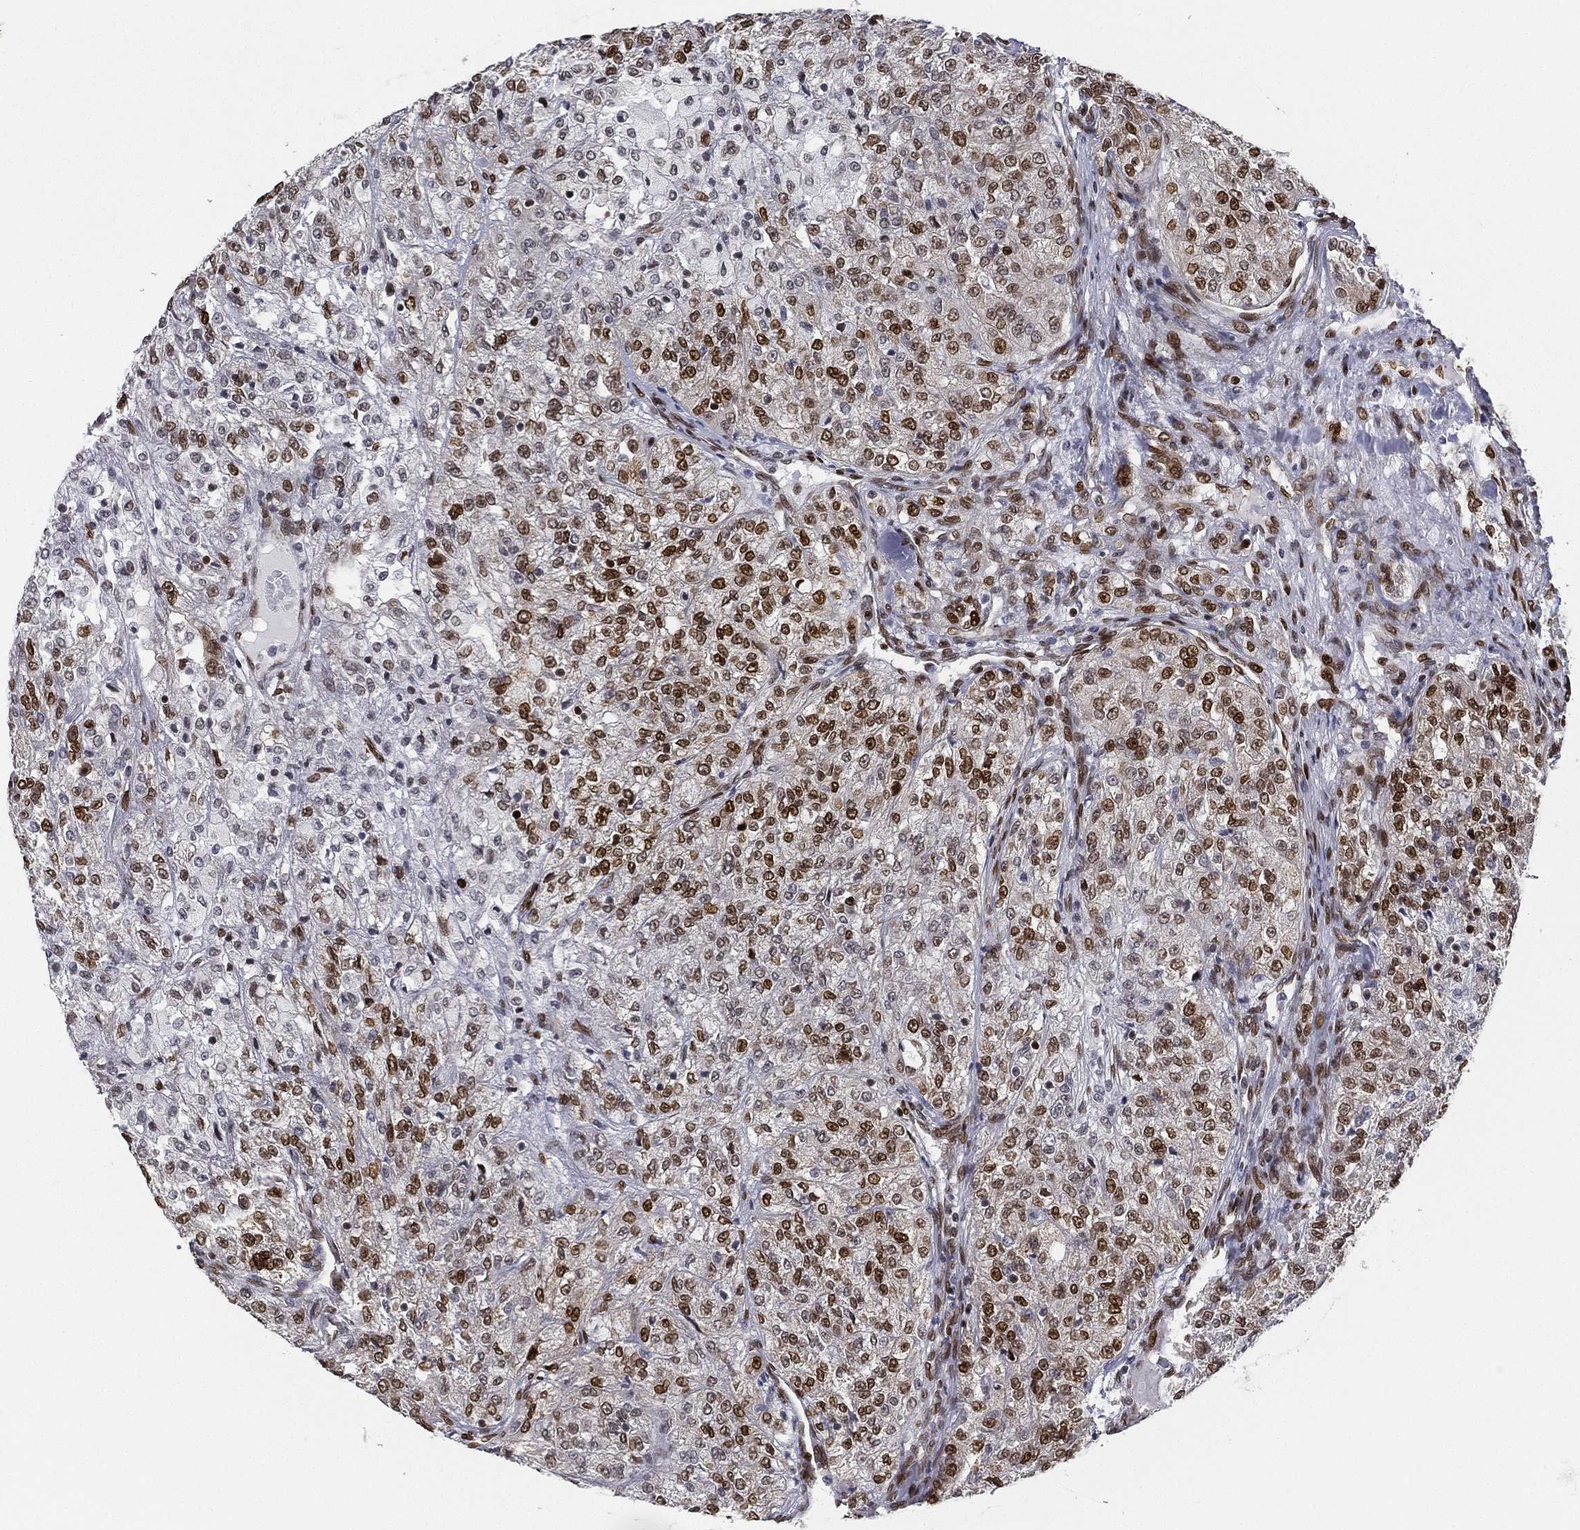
{"staining": {"intensity": "strong", "quantity": "25%-75%", "location": "nuclear"}, "tissue": "renal cancer", "cell_type": "Tumor cells", "image_type": "cancer", "snomed": [{"axis": "morphology", "description": "Adenocarcinoma, NOS"}, {"axis": "topography", "description": "Kidney"}], "caption": "Adenocarcinoma (renal) stained with DAB IHC shows high levels of strong nuclear expression in about 25%-75% of tumor cells.", "gene": "LMNB1", "patient": {"sex": "female", "age": 63}}